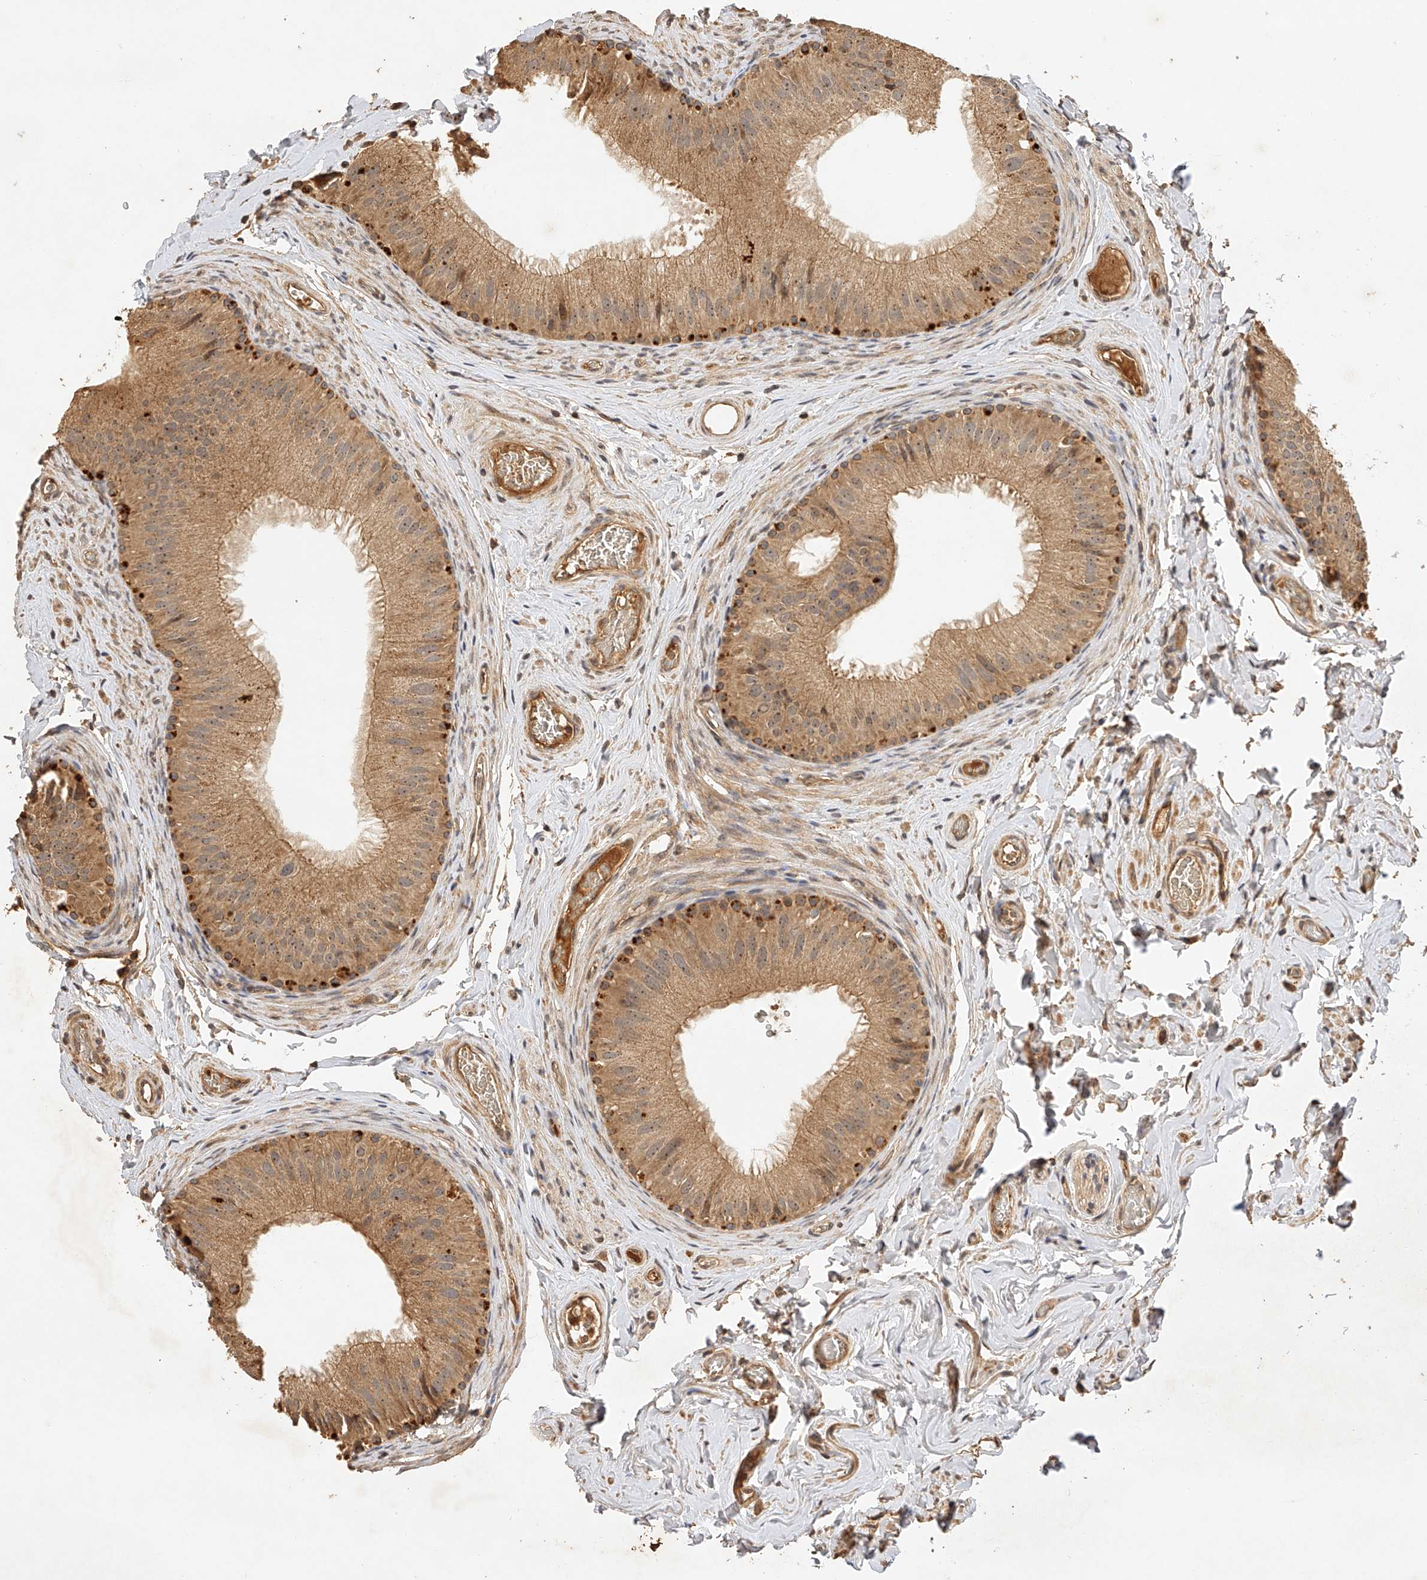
{"staining": {"intensity": "moderate", "quantity": ">75%", "location": "cytoplasmic/membranous"}, "tissue": "epididymis", "cell_type": "Glandular cells", "image_type": "normal", "snomed": [{"axis": "morphology", "description": "Normal tissue, NOS"}, {"axis": "topography", "description": "Vascular tissue"}, {"axis": "topography", "description": "Epididymis"}], "caption": "Moderate cytoplasmic/membranous protein positivity is seen in about >75% of glandular cells in epididymis.", "gene": "NSMAF", "patient": {"sex": "male", "age": 49}}